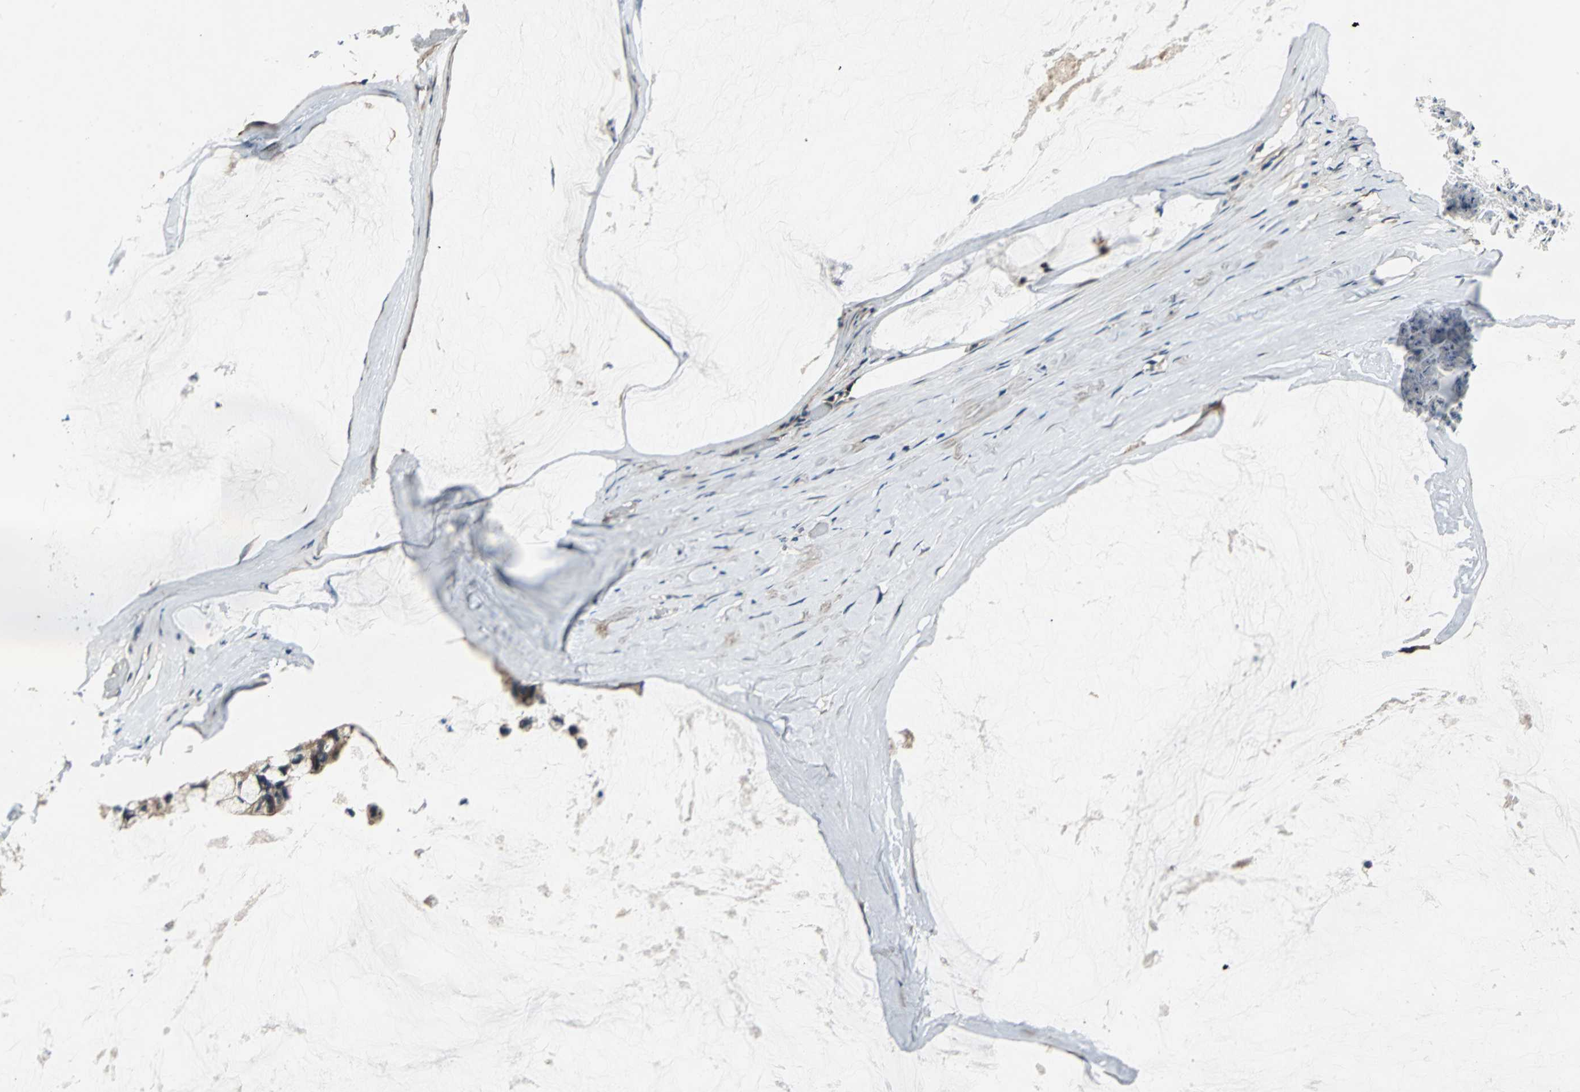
{"staining": {"intensity": "moderate", "quantity": ">75%", "location": "cytoplasmic/membranous"}, "tissue": "ovarian cancer", "cell_type": "Tumor cells", "image_type": "cancer", "snomed": [{"axis": "morphology", "description": "Cystadenocarcinoma, mucinous, NOS"}, {"axis": "topography", "description": "Ovary"}], "caption": "An image of human ovarian cancer (mucinous cystadenocarcinoma) stained for a protein displays moderate cytoplasmic/membranous brown staining in tumor cells.", "gene": "EIF2B2", "patient": {"sex": "female", "age": 39}}